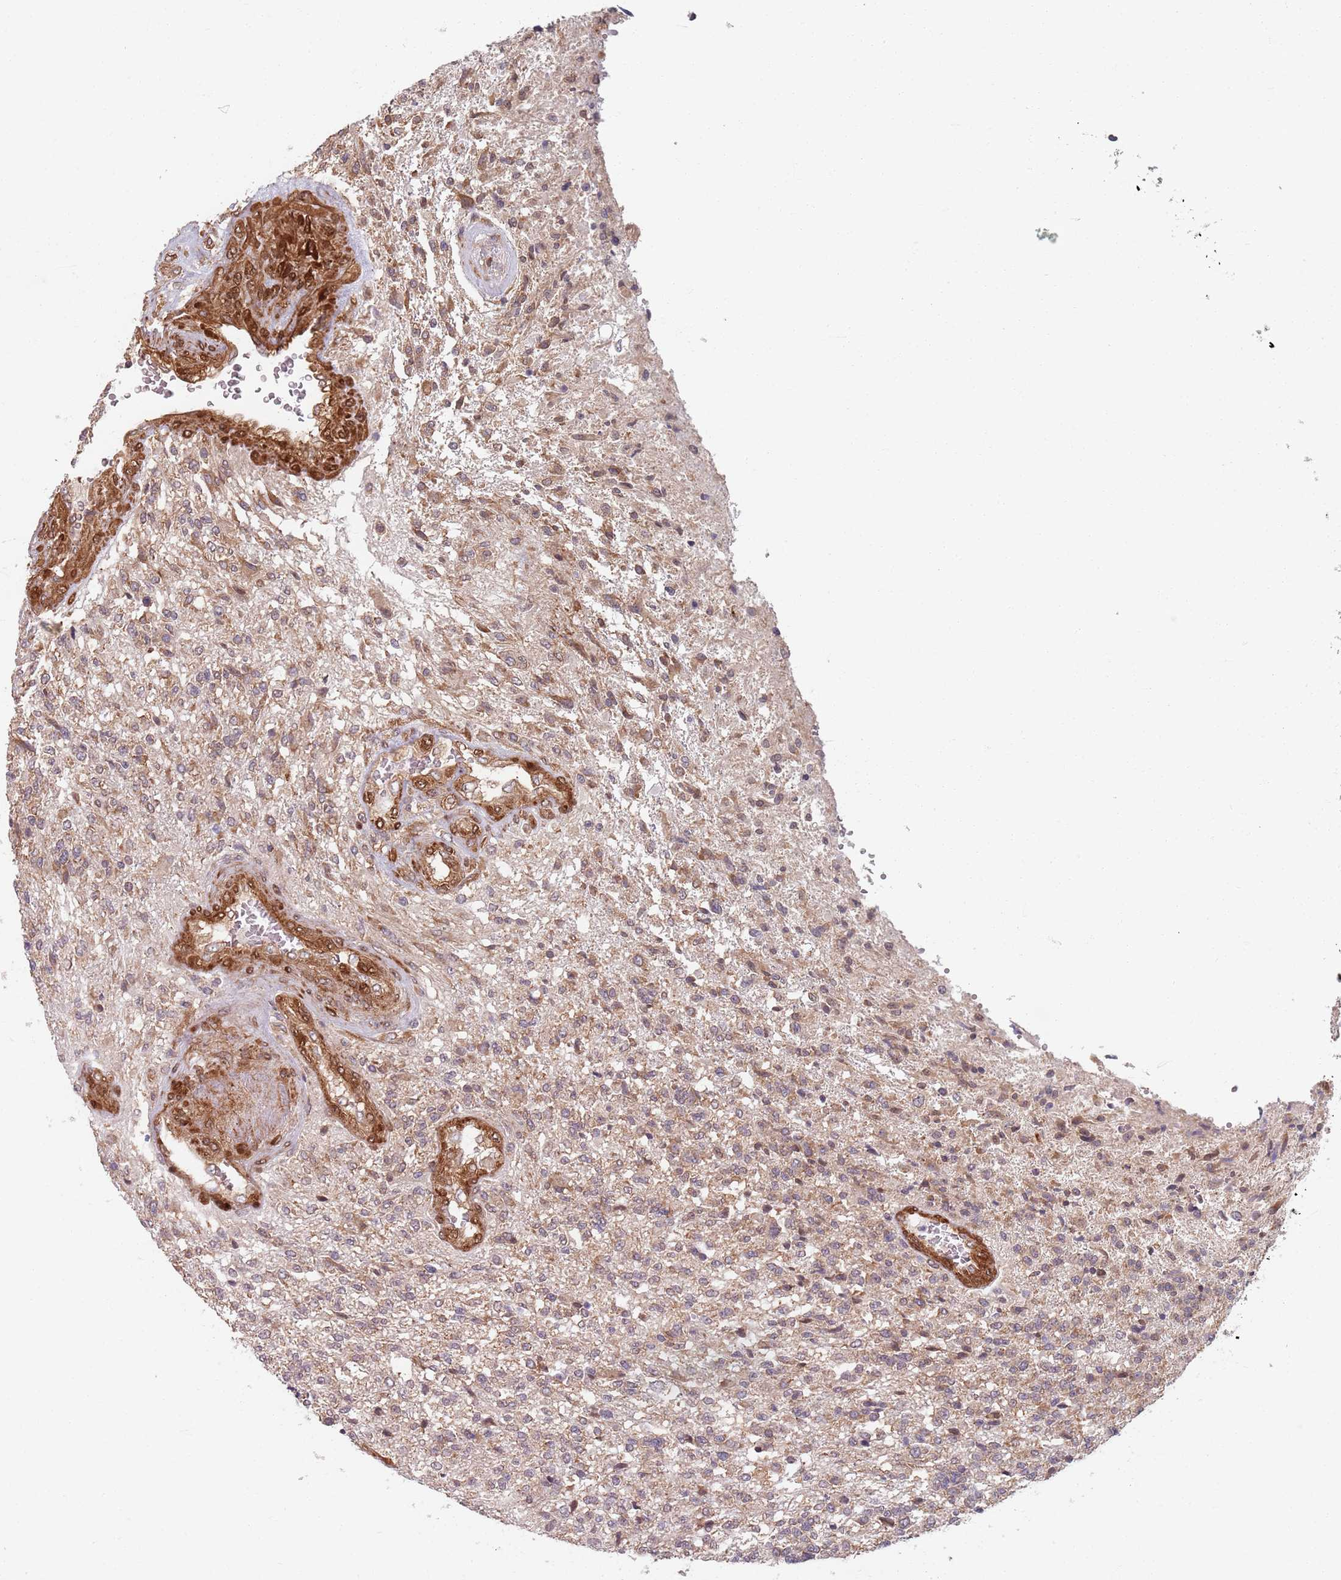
{"staining": {"intensity": "weak", "quantity": ">75%", "location": "cytoplasmic/membranous"}, "tissue": "glioma", "cell_type": "Tumor cells", "image_type": "cancer", "snomed": [{"axis": "morphology", "description": "Glioma, malignant, High grade"}, {"axis": "topography", "description": "Brain"}], "caption": "IHC staining of high-grade glioma (malignant), which displays low levels of weak cytoplasmic/membranous staining in about >75% of tumor cells indicating weak cytoplasmic/membranous protein positivity. The staining was performed using DAB (3,3'-diaminobenzidine) (brown) for protein detection and nuclei were counterstained in hematoxylin (blue).", "gene": "NOTCH3", "patient": {"sex": "male", "age": 56}}